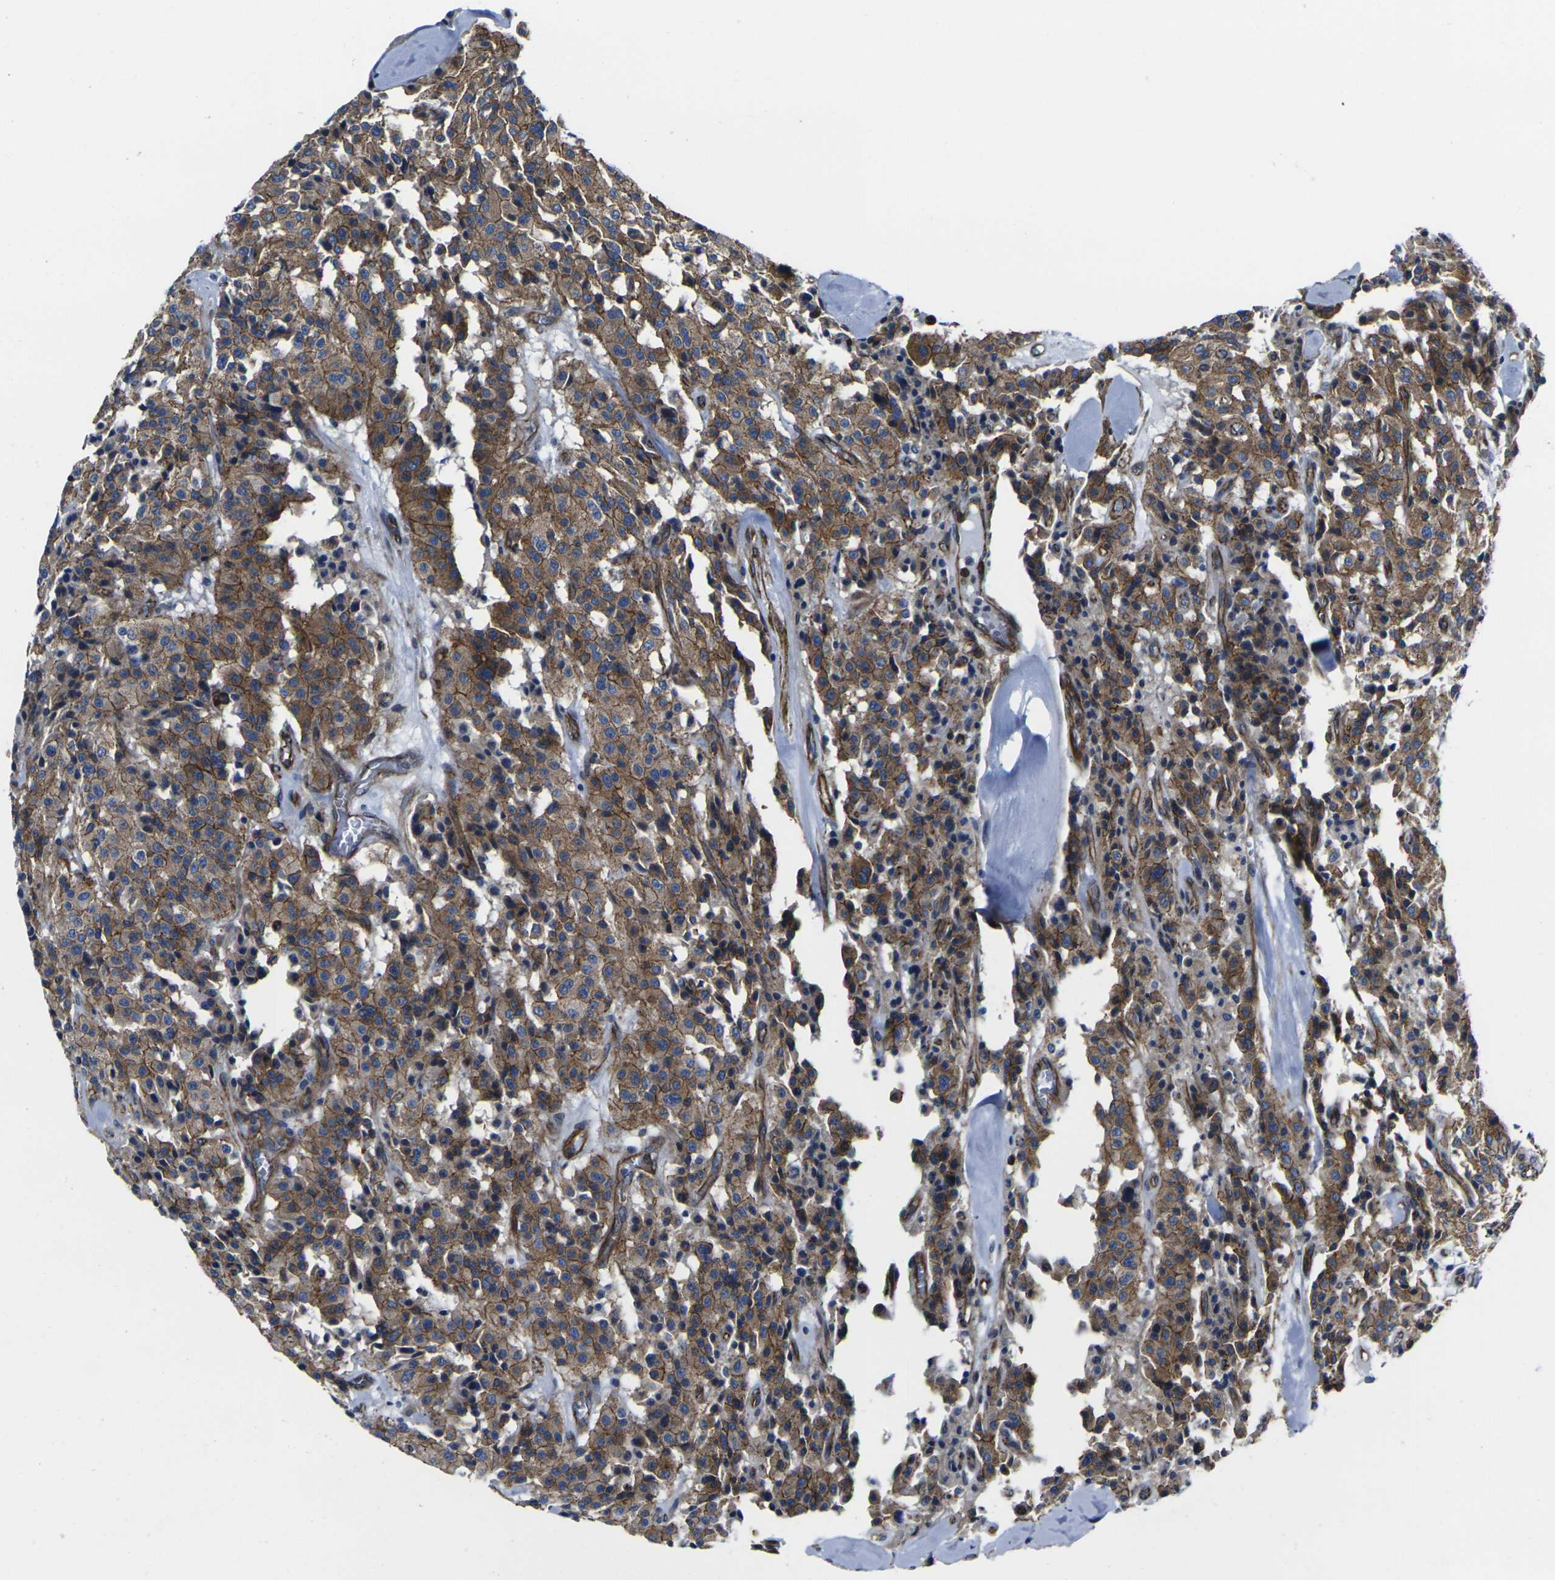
{"staining": {"intensity": "moderate", "quantity": ">75%", "location": "cytoplasmic/membranous"}, "tissue": "carcinoid", "cell_type": "Tumor cells", "image_type": "cancer", "snomed": [{"axis": "morphology", "description": "Carcinoid, malignant, NOS"}, {"axis": "topography", "description": "Lung"}], "caption": "Immunohistochemical staining of carcinoid demonstrates moderate cytoplasmic/membranous protein staining in about >75% of tumor cells.", "gene": "NUMB", "patient": {"sex": "male", "age": 30}}